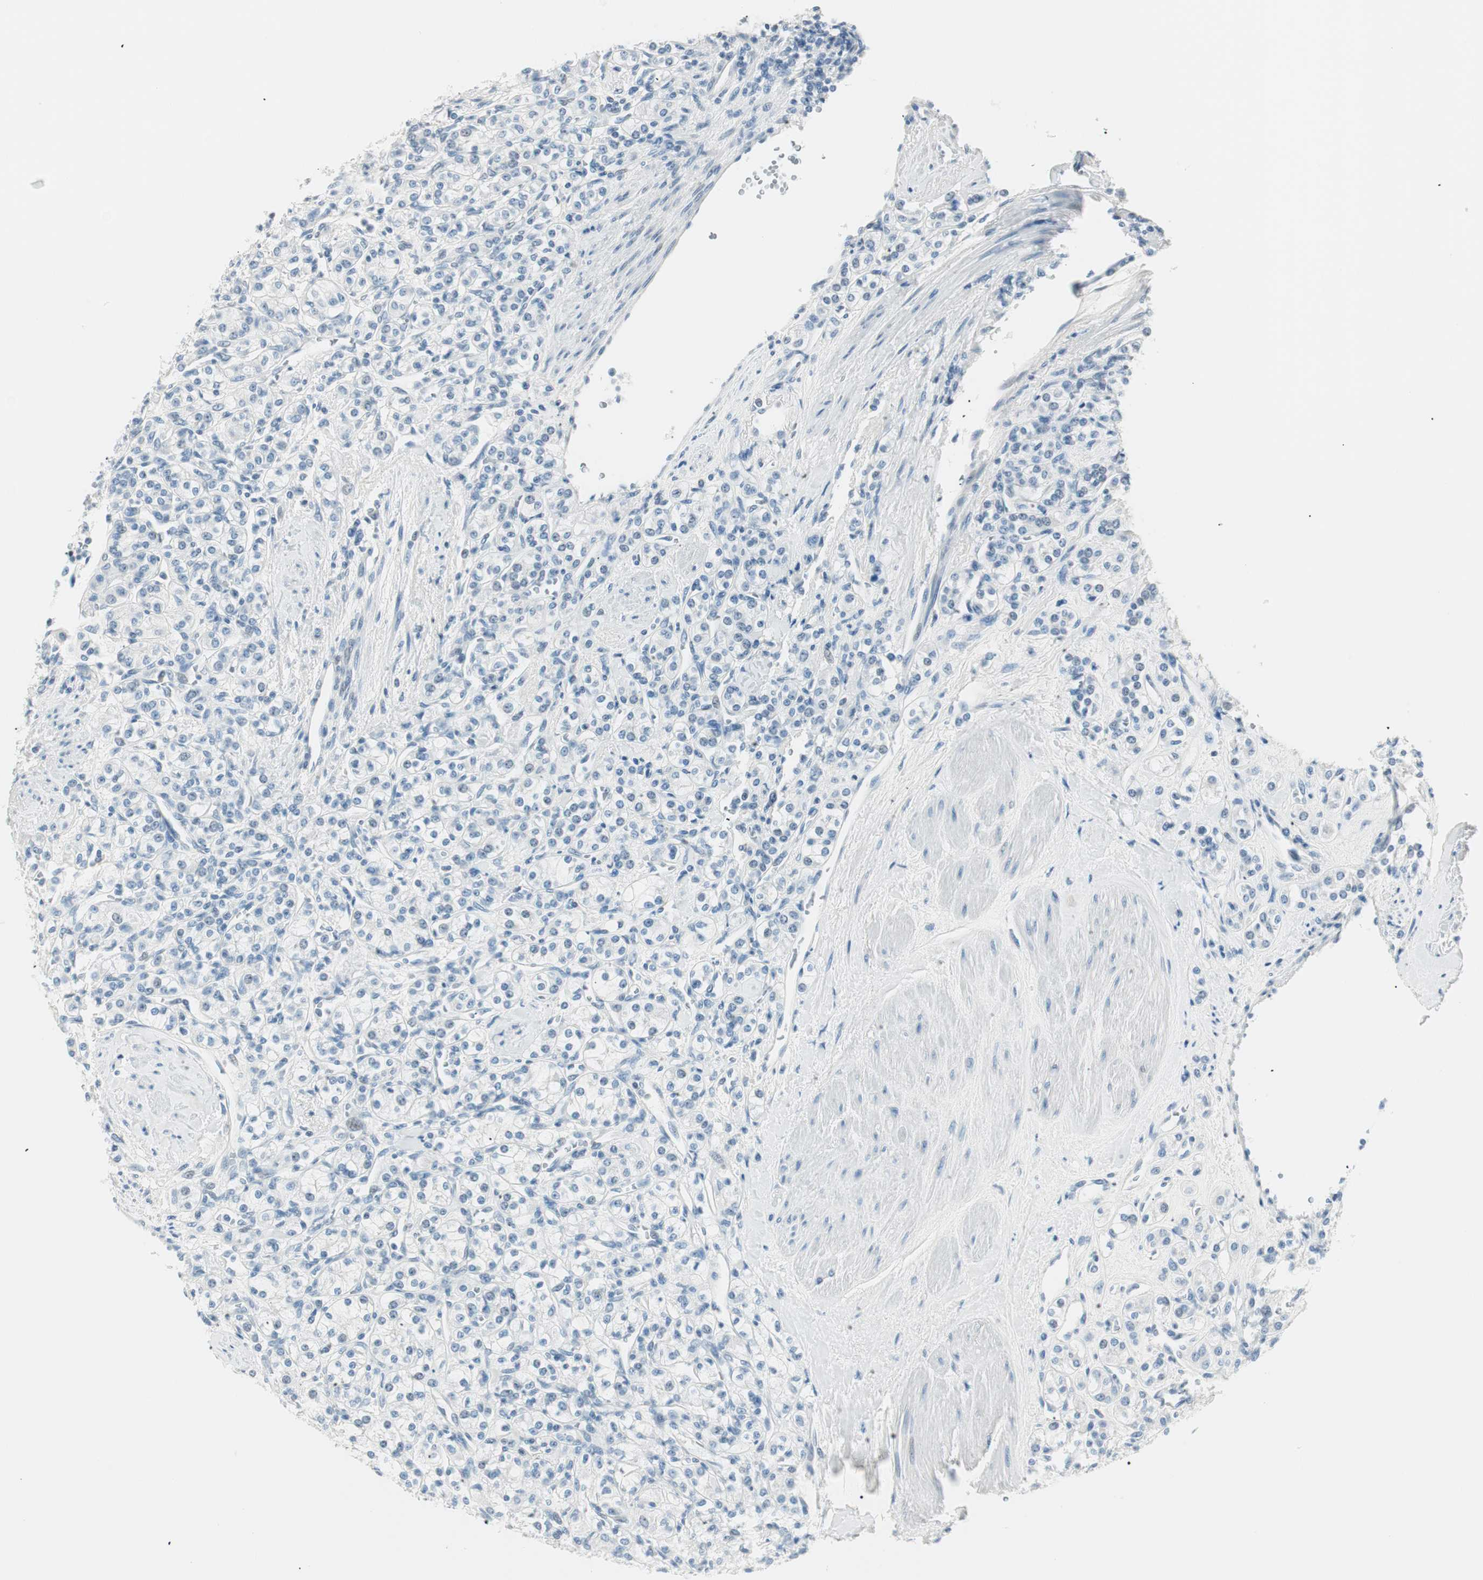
{"staining": {"intensity": "negative", "quantity": "none", "location": "none"}, "tissue": "renal cancer", "cell_type": "Tumor cells", "image_type": "cancer", "snomed": [{"axis": "morphology", "description": "Adenocarcinoma, NOS"}, {"axis": "topography", "description": "Kidney"}], "caption": "IHC image of neoplastic tissue: human adenocarcinoma (renal) stained with DAB (3,3'-diaminobenzidine) reveals no significant protein expression in tumor cells. (DAB IHC visualized using brightfield microscopy, high magnification).", "gene": "HOXB13", "patient": {"sex": "male", "age": 77}}